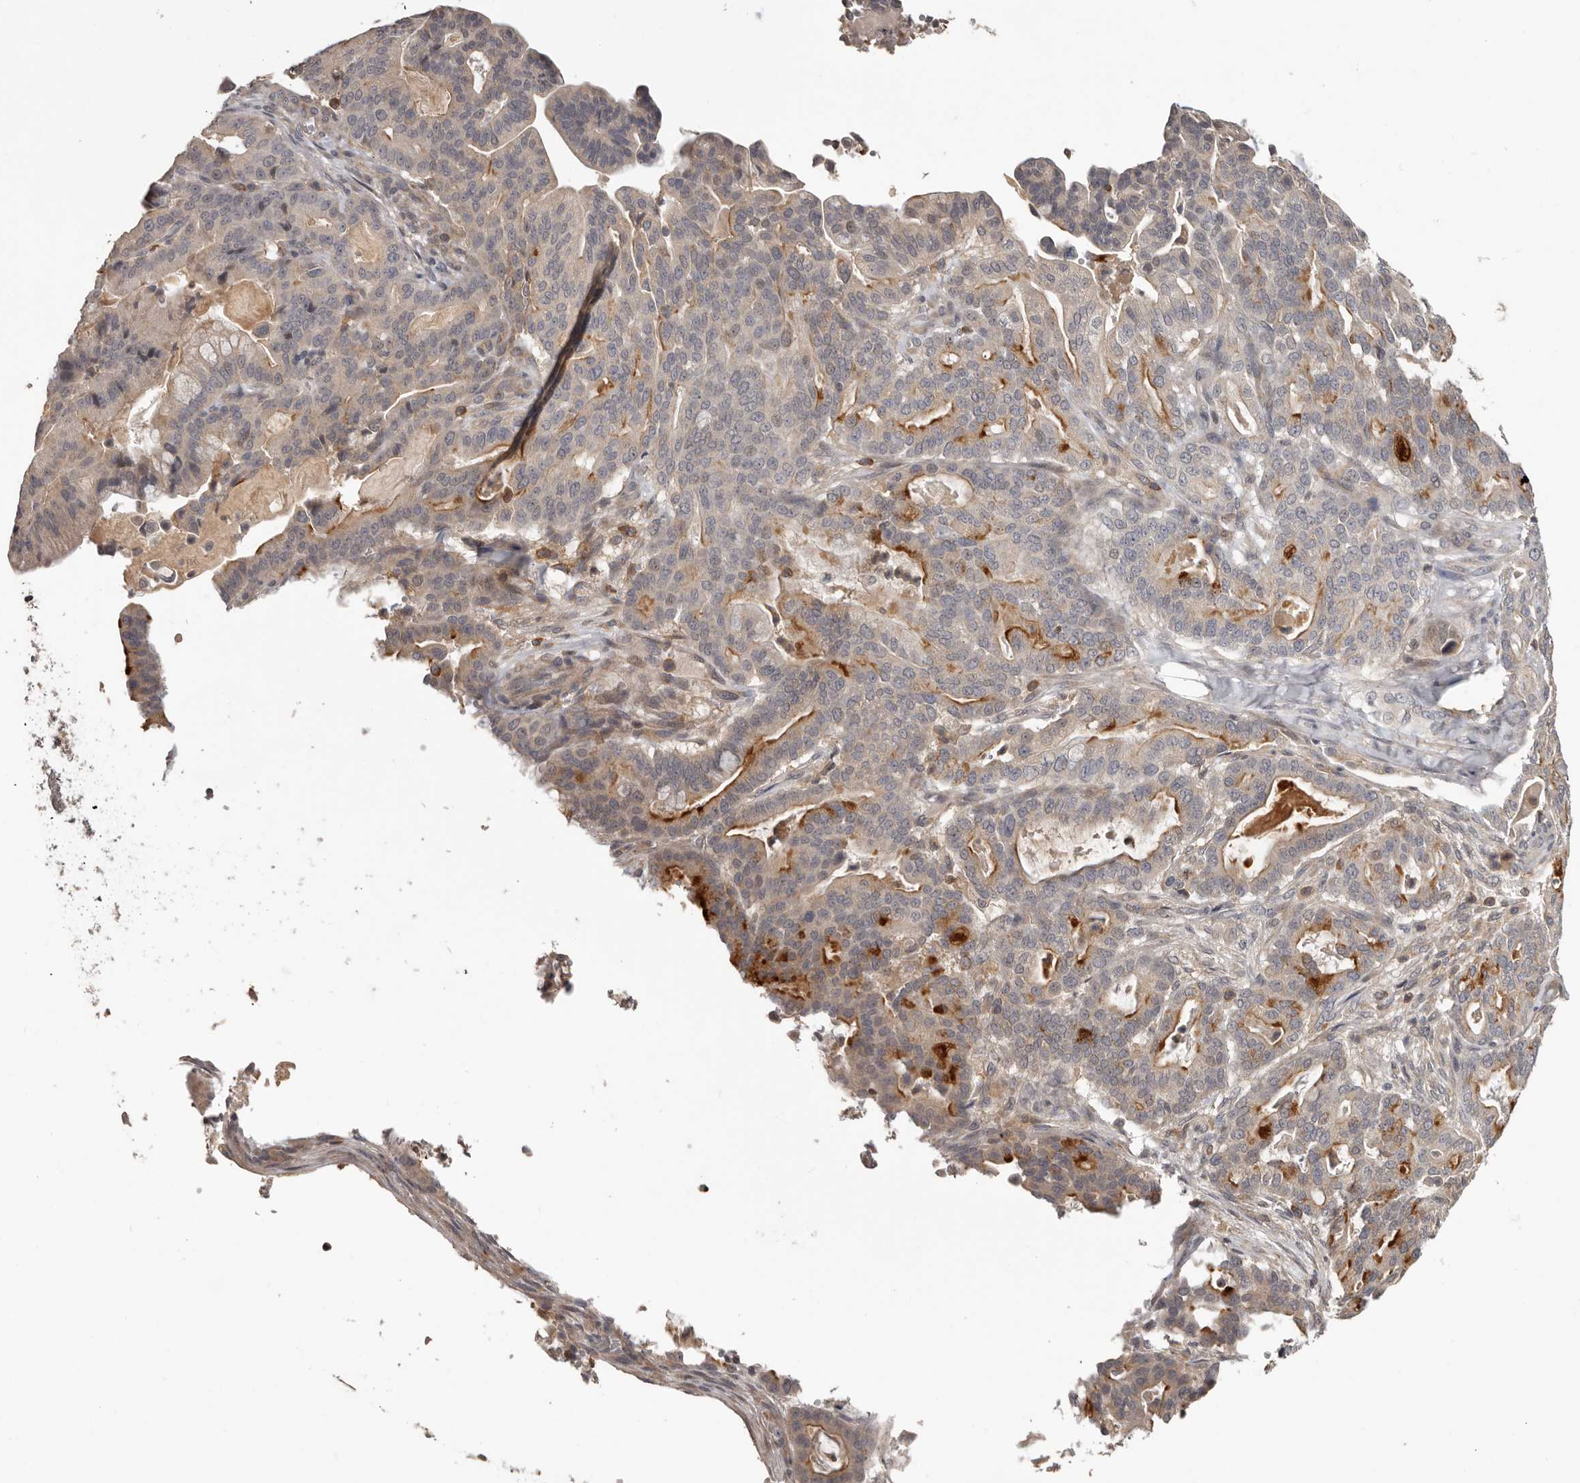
{"staining": {"intensity": "moderate", "quantity": "<25%", "location": "cytoplasmic/membranous"}, "tissue": "pancreatic cancer", "cell_type": "Tumor cells", "image_type": "cancer", "snomed": [{"axis": "morphology", "description": "Adenocarcinoma, NOS"}, {"axis": "topography", "description": "Pancreas"}], "caption": "Tumor cells show low levels of moderate cytoplasmic/membranous expression in approximately <25% of cells in human pancreatic adenocarcinoma. The staining was performed using DAB (3,3'-diaminobenzidine) to visualize the protein expression in brown, while the nuclei were stained in blue with hematoxylin (Magnification: 20x).", "gene": "ANKRD44", "patient": {"sex": "male", "age": 63}}